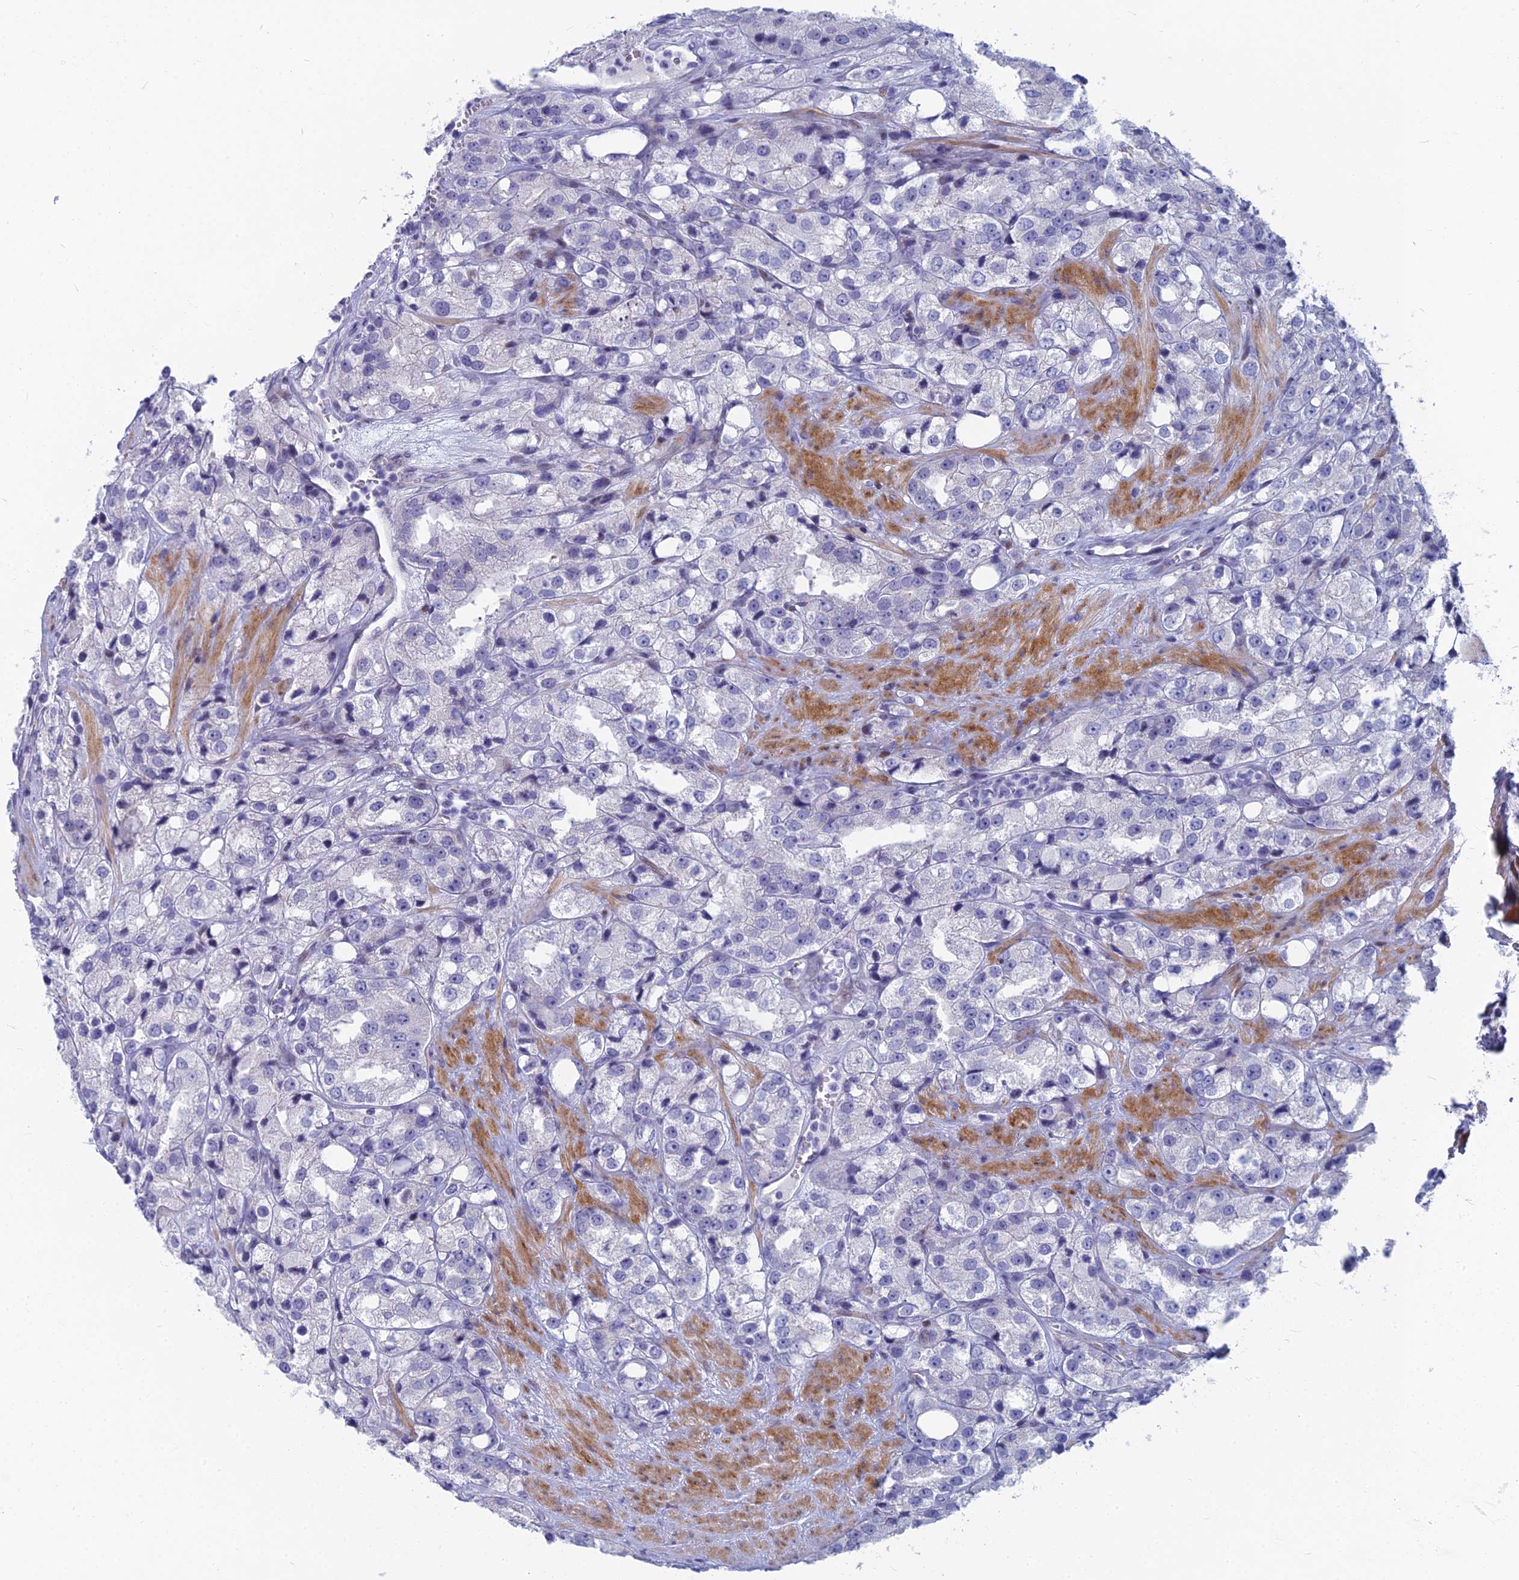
{"staining": {"intensity": "negative", "quantity": "none", "location": "none"}, "tissue": "prostate cancer", "cell_type": "Tumor cells", "image_type": "cancer", "snomed": [{"axis": "morphology", "description": "Adenocarcinoma, NOS"}, {"axis": "topography", "description": "Prostate"}], "caption": "The photomicrograph exhibits no significant expression in tumor cells of prostate adenocarcinoma.", "gene": "MYBPC2", "patient": {"sex": "male", "age": 79}}